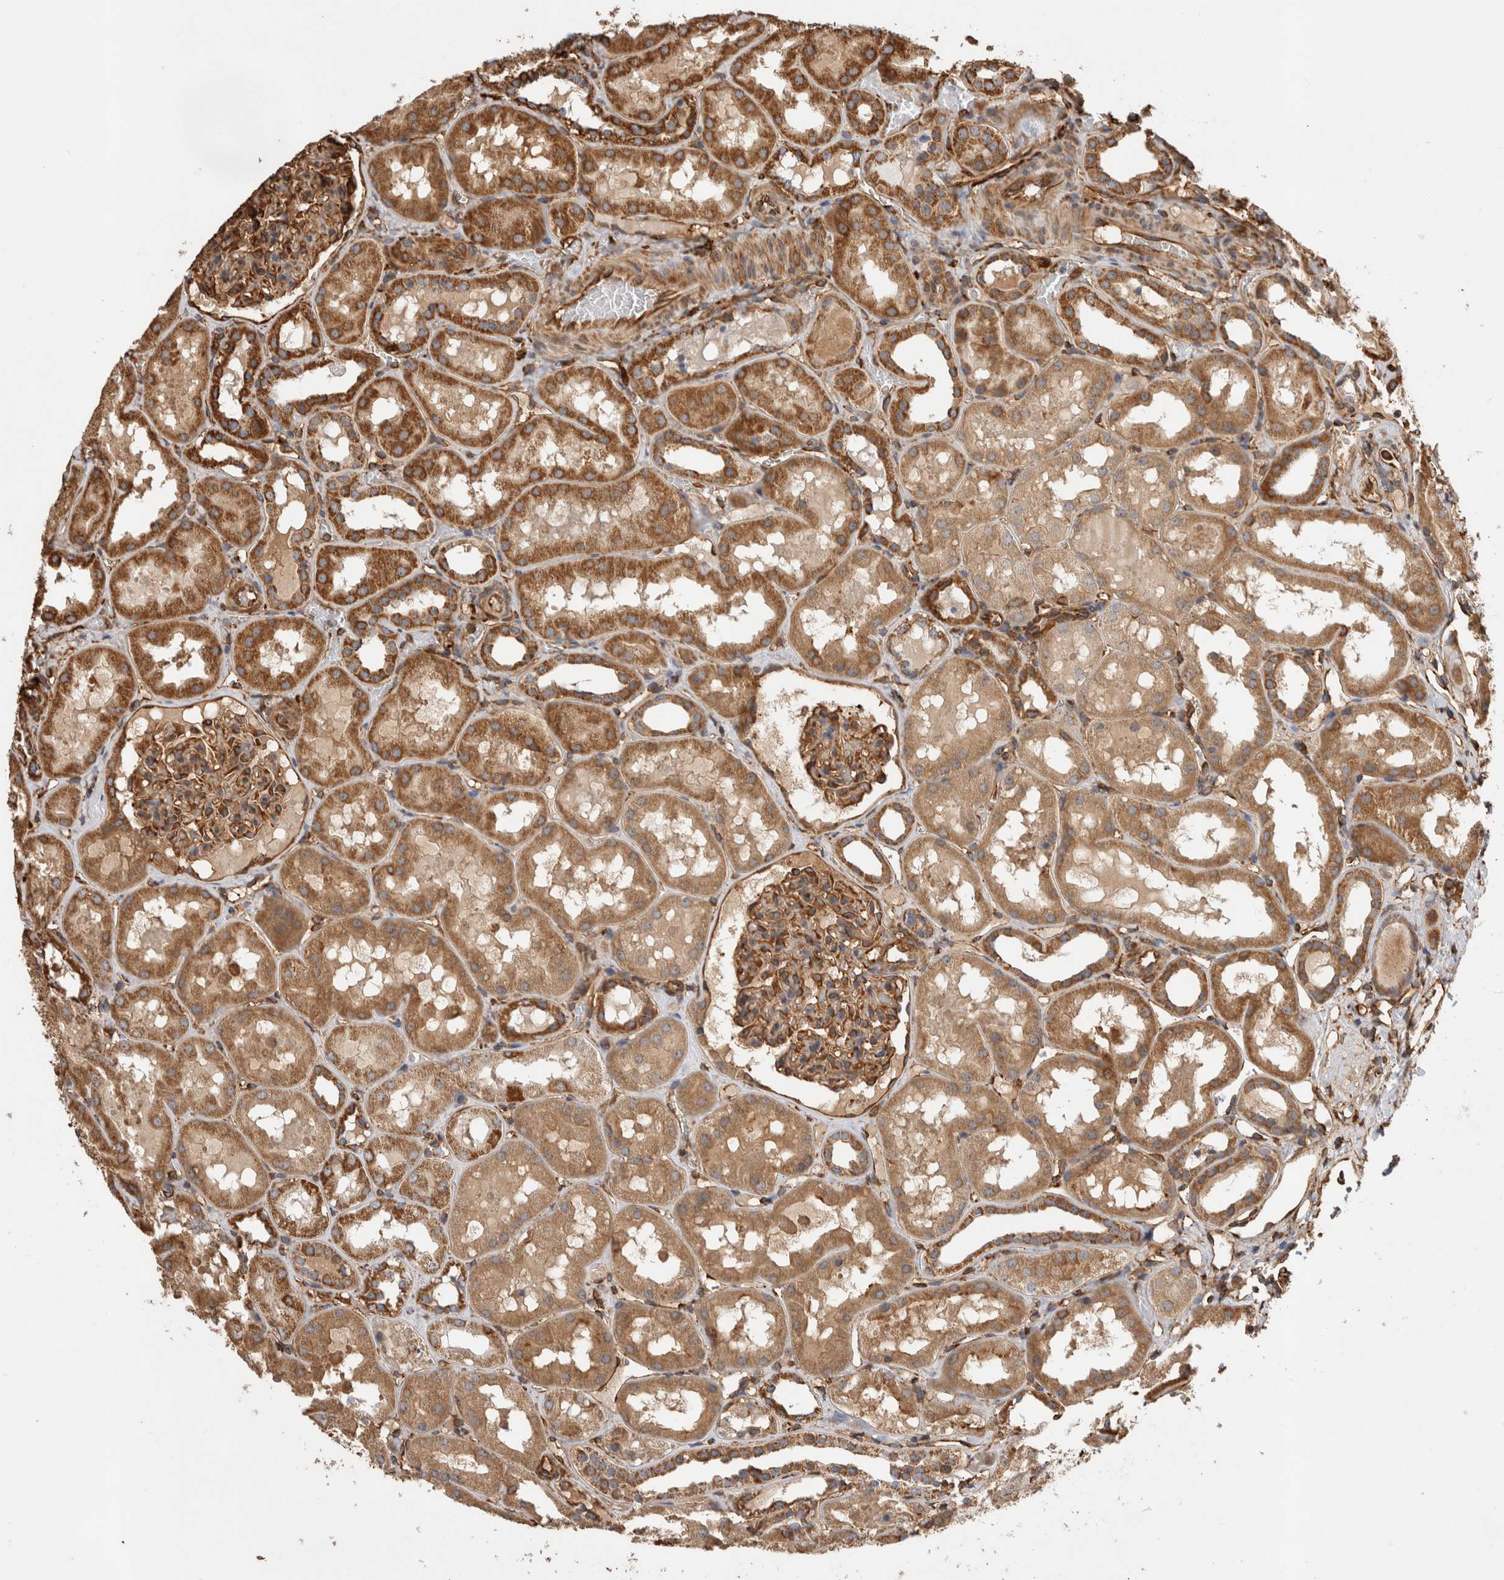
{"staining": {"intensity": "moderate", "quantity": ">75%", "location": "cytoplasmic/membranous"}, "tissue": "kidney", "cell_type": "Cells in glomeruli", "image_type": "normal", "snomed": [{"axis": "morphology", "description": "Normal tissue, NOS"}, {"axis": "topography", "description": "Kidney"}, {"axis": "topography", "description": "Urinary bladder"}], "caption": "Kidney stained for a protein (brown) demonstrates moderate cytoplasmic/membranous positive staining in approximately >75% of cells in glomeruli.", "gene": "ZNF397", "patient": {"sex": "male", "age": 16}}